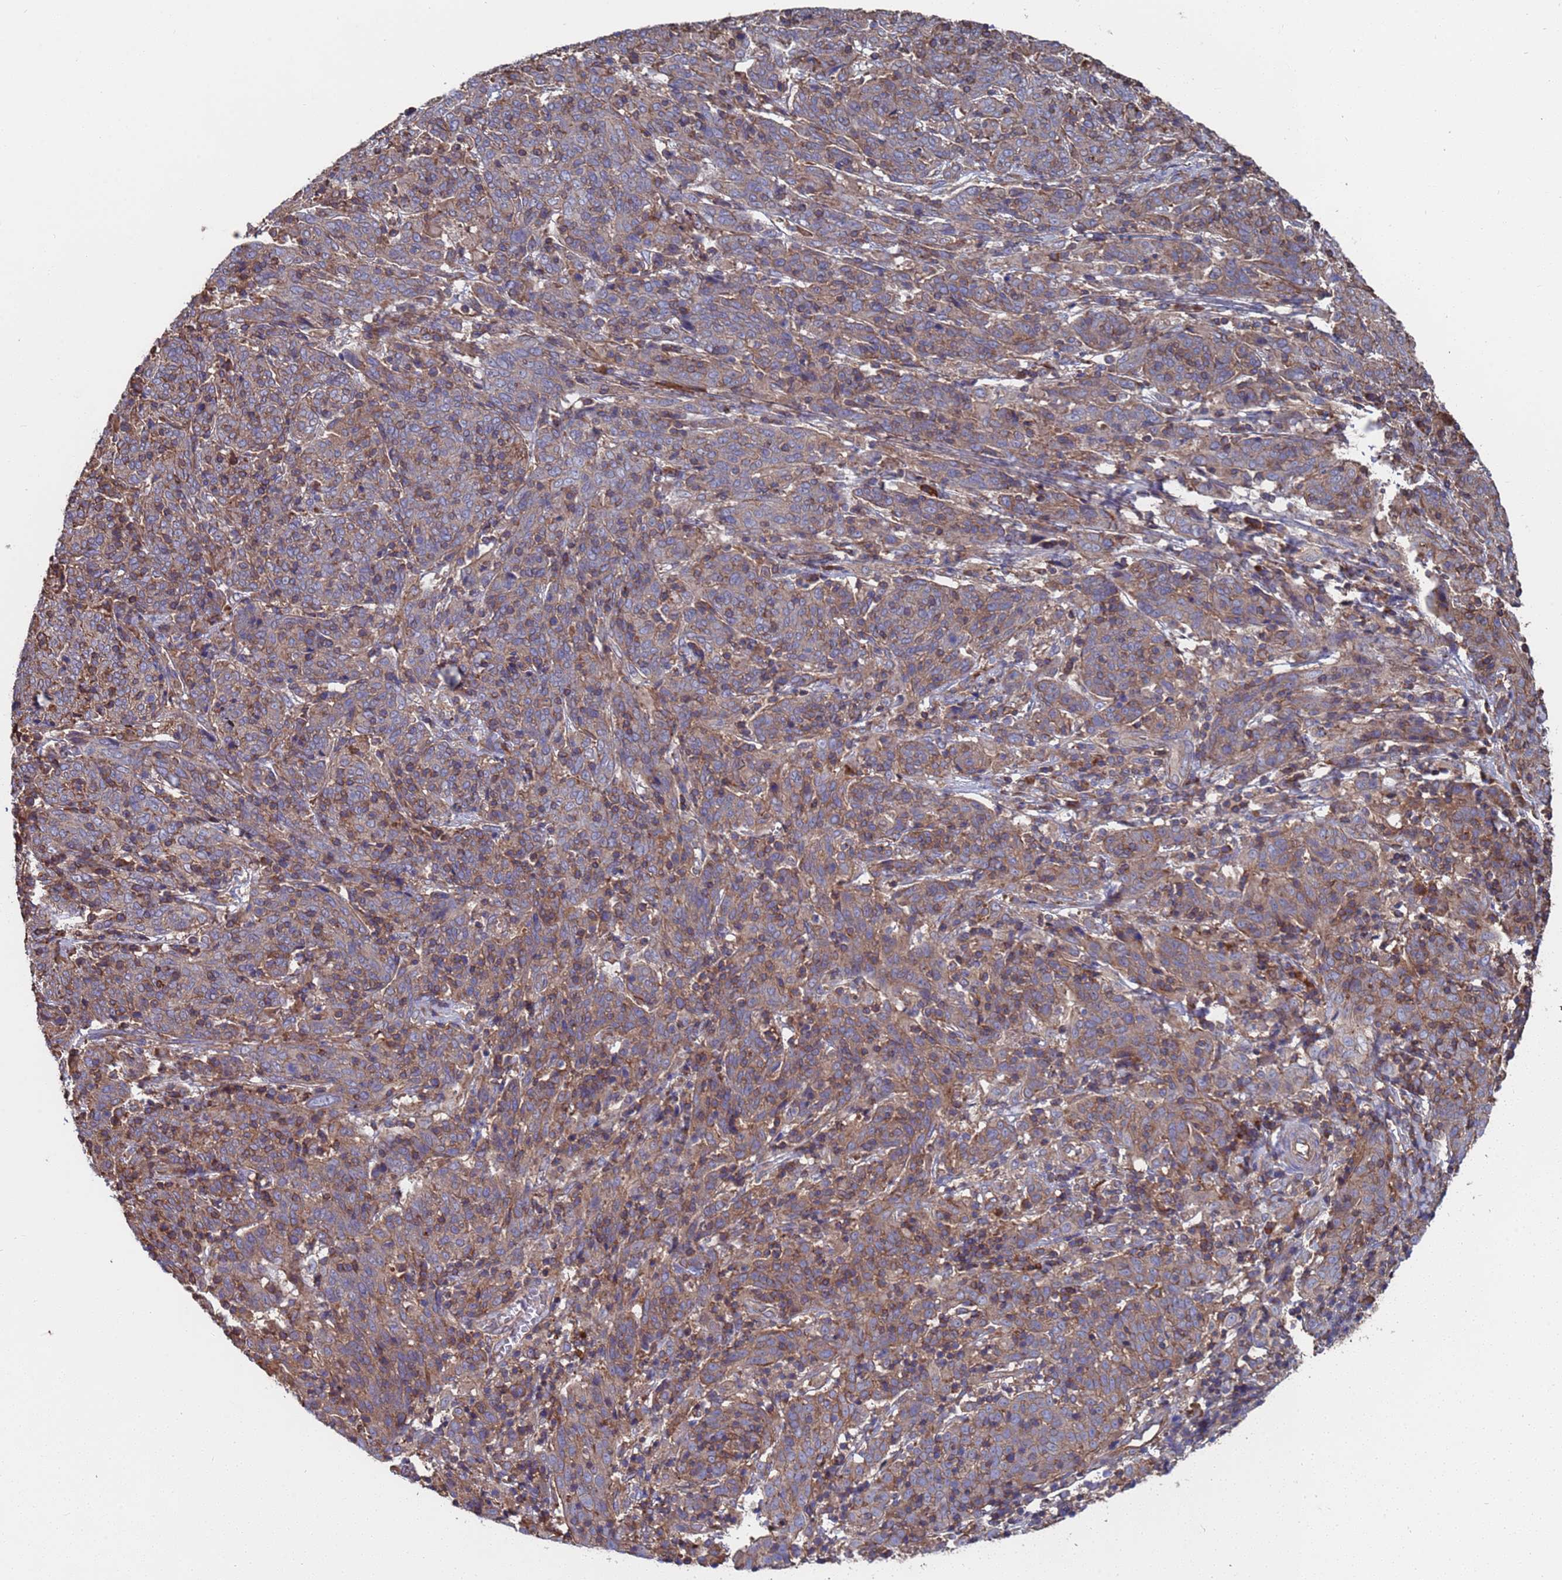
{"staining": {"intensity": "weak", "quantity": "25%-75%", "location": "cytoplasmic/membranous"}, "tissue": "cervical cancer", "cell_type": "Tumor cells", "image_type": "cancer", "snomed": [{"axis": "morphology", "description": "Squamous cell carcinoma, NOS"}, {"axis": "topography", "description": "Cervix"}], "caption": "Protein staining of cervical cancer tissue demonstrates weak cytoplasmic/membranous positivity in approximately 25%-75% of tumor cells.", "gene": "PYCR1", "patient": {"sex": "female", "age": 67}}